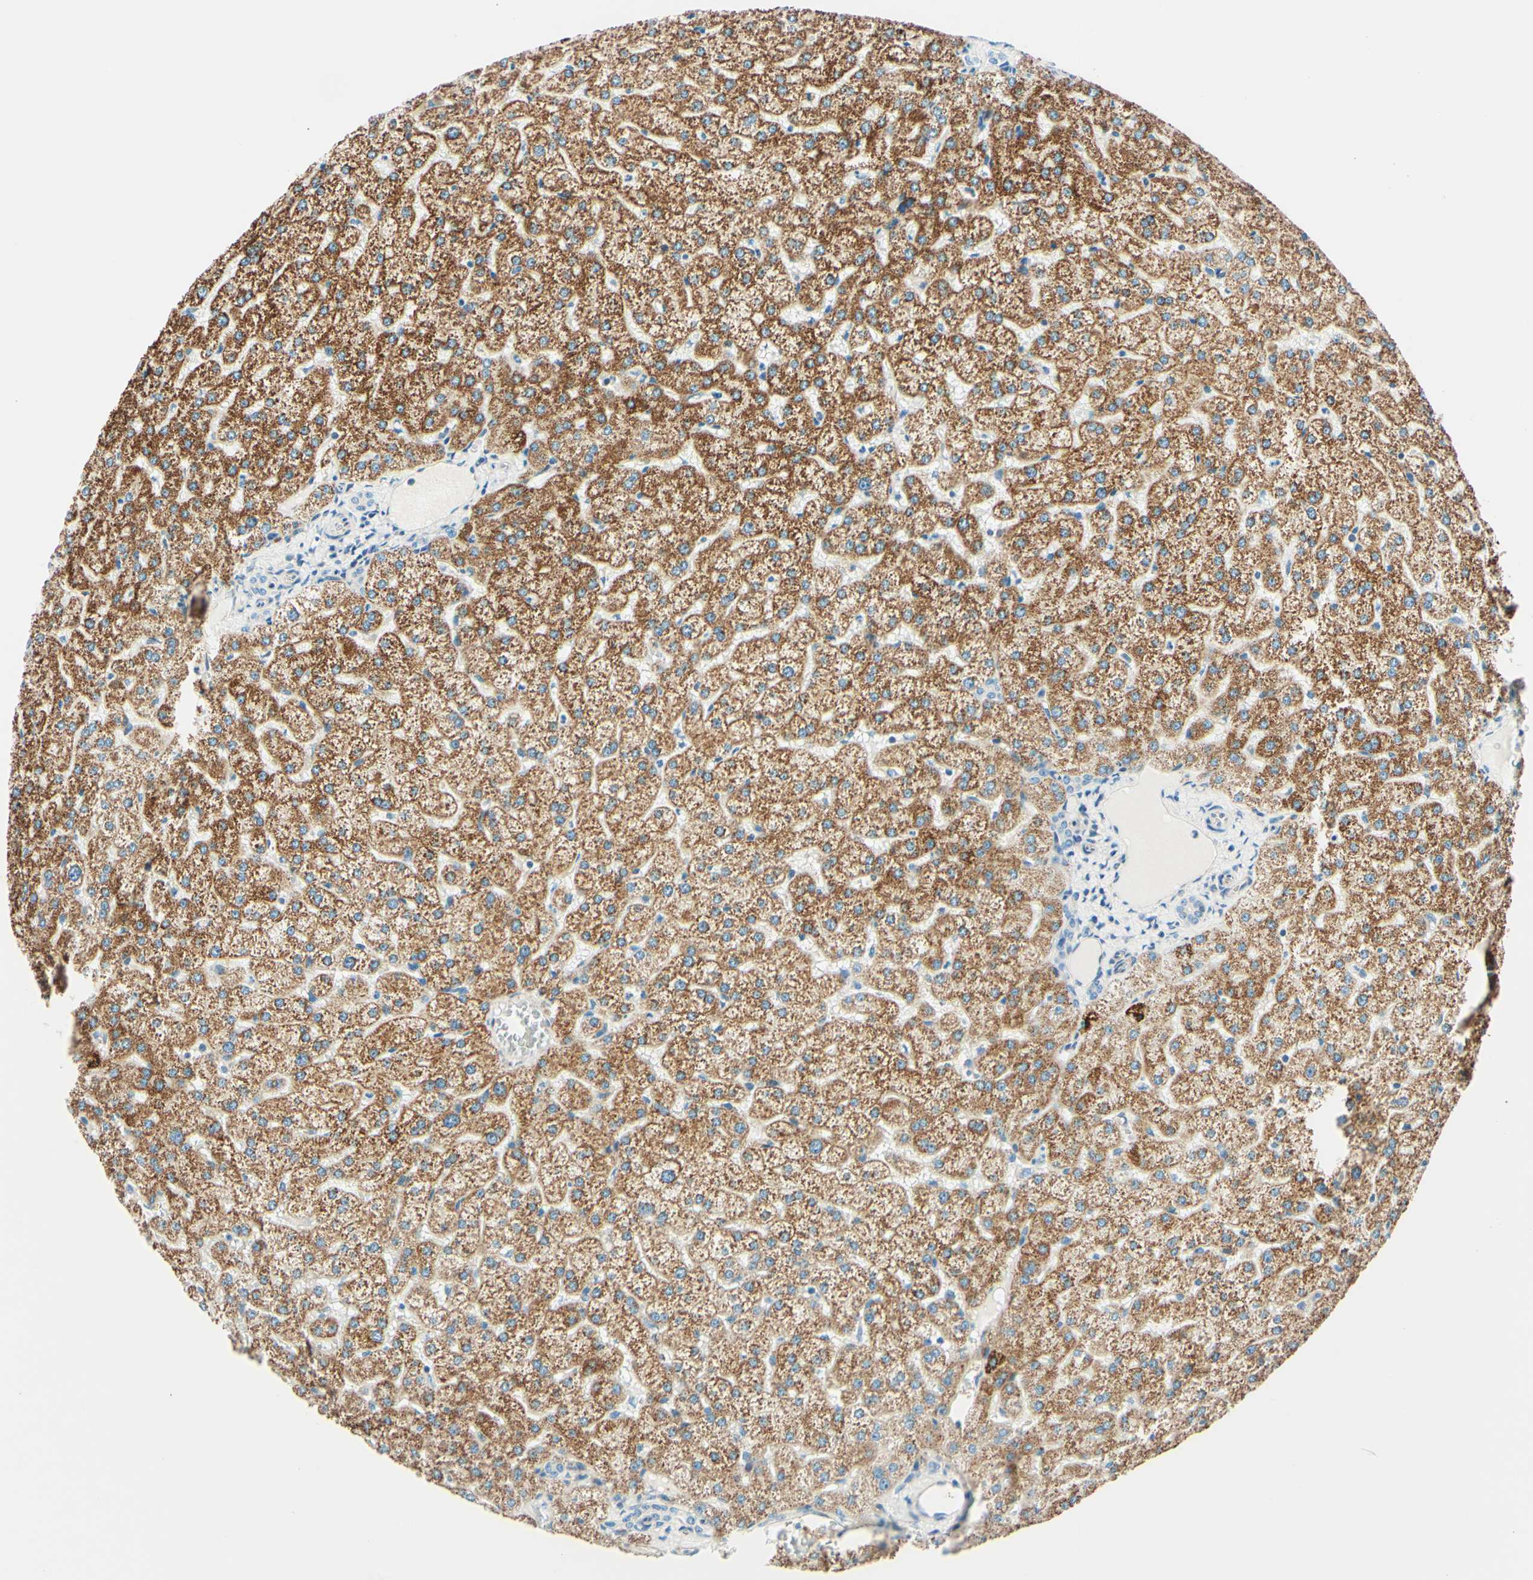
{"staining": {"intensity": "negative", "quantity": "none", "location": "none"}, "tissue": "liver", "cell_type": "Cholangiocytes", "image_type": "normal", "snomed": [{"axis": "morphology", "description": "Normal tissue, NOS"}, {"axis": "topography", "description": "Liver"}], "caption": "The immunohistochemistry (IHC) micrograph has no significant staining in cholangiocytes of liver. Brightfield microscopy of immunohistochemistry stained with DAB (brown) and hematoxylin (blue), captured at high magnification.", "gene": "TAOK2", "patient": {"sex": "female", "age": 32}}